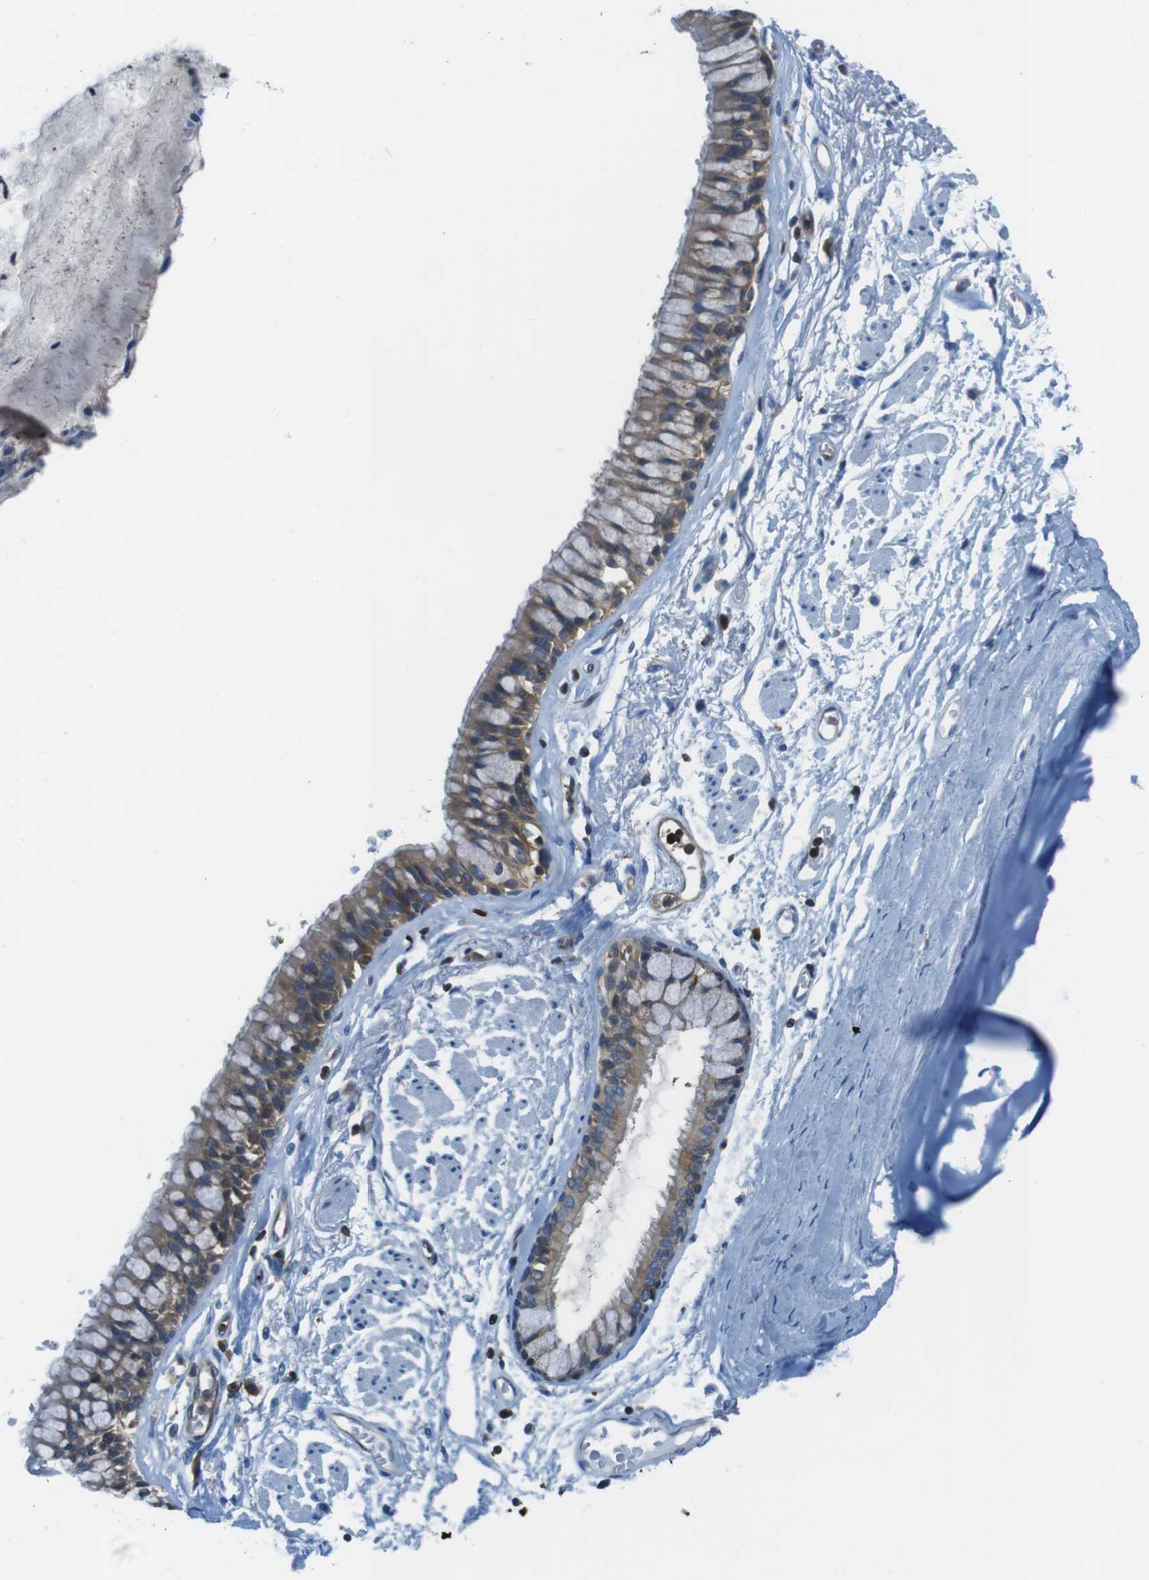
{"staining": {"intensity": "negative", "quantity": "none", "location": "none"}, "tissue": "adipose tissue", "cell_type": "Adipocytes", "image_type": "normal", "snomed": [{"axis": "morphology", "description": "Normal tissue, NOS"}, {"axis": "topography", "description": "Cartilage tissue"}, {"axis": "topography", "description": "Bronchus"}], "caption": "IHC of unremarkable adipose tissue shows no positivity in adipocytes.", "gene": "TES", "patient": {"sex": "female", "age": 73}}